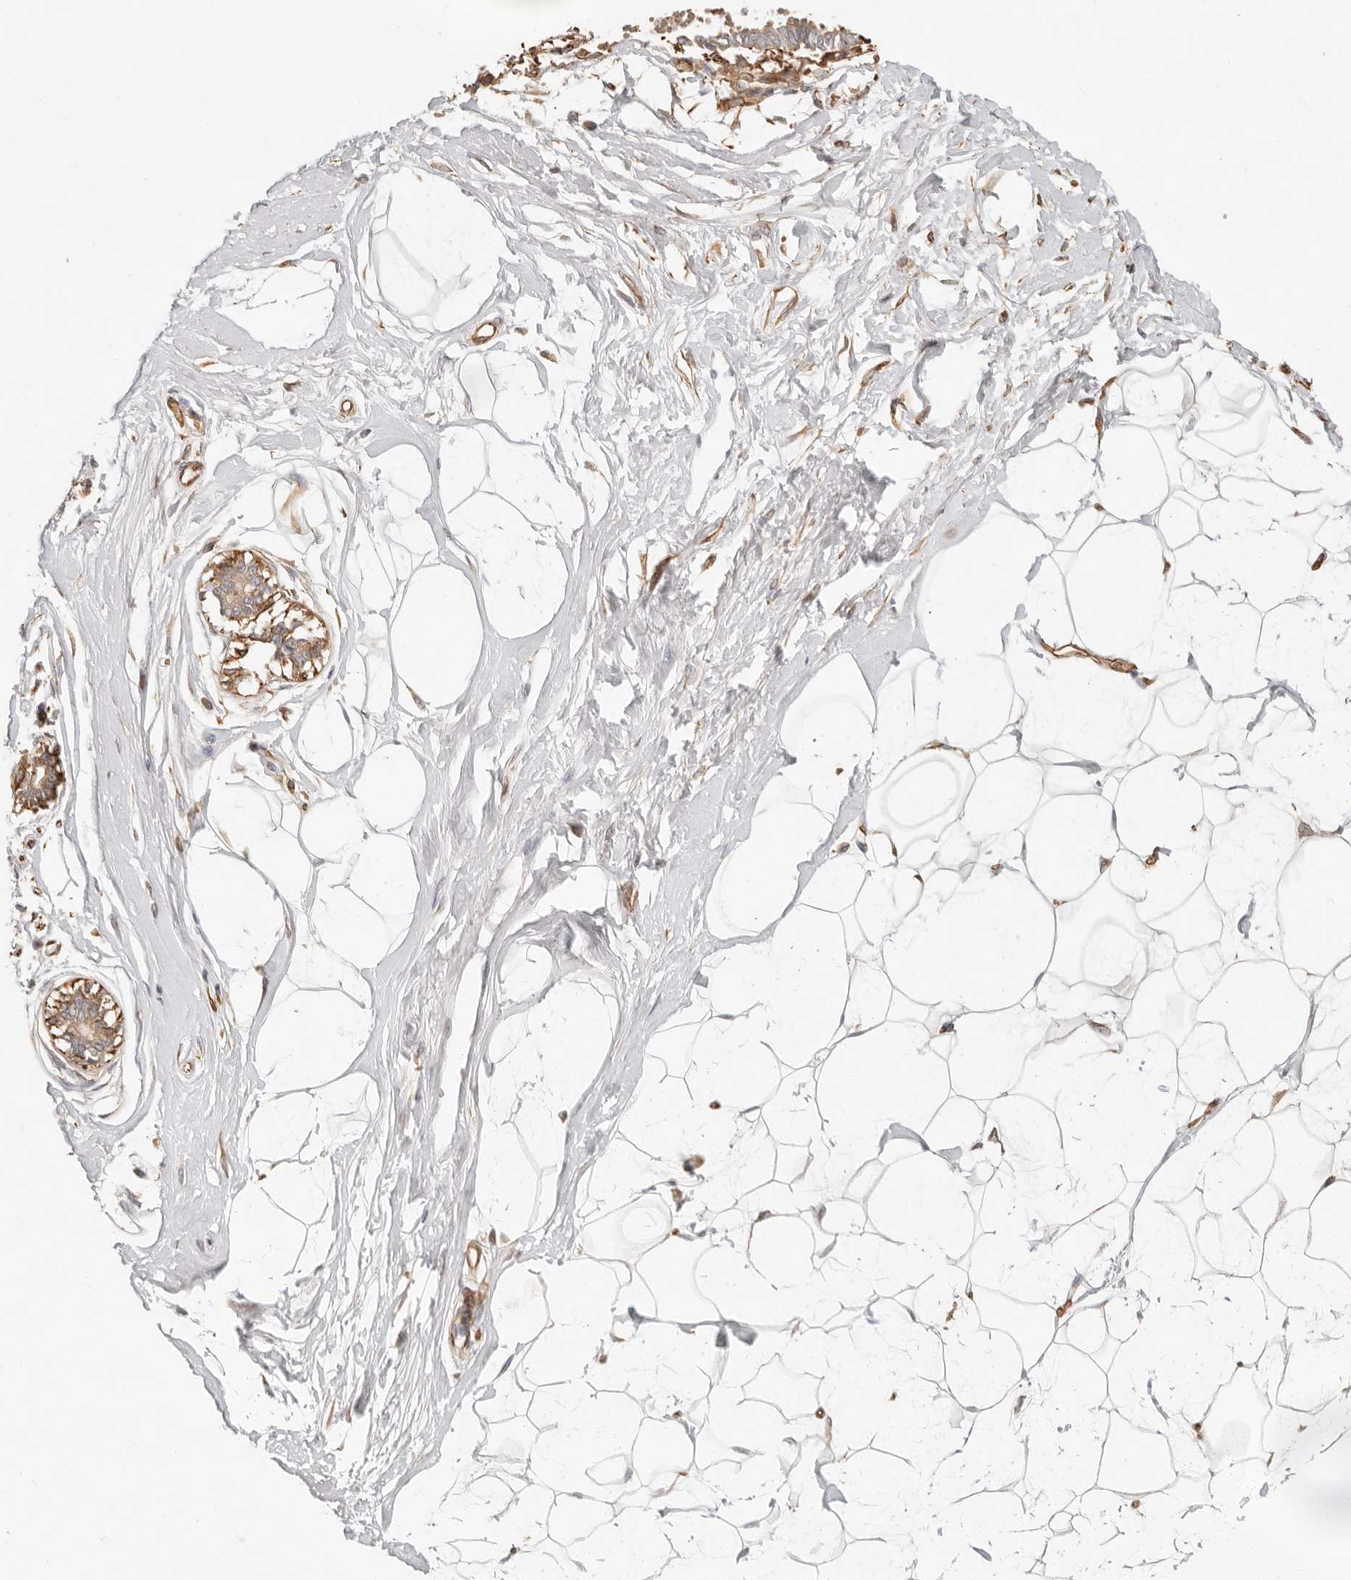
{"staining": {"intensity": "negative", "quantity": "none", "location": "none"}, "tissue": "breast", "cell_type": "Adipocytes", "image_type": "normal", "snomed": [{"axis": "morphology", "description": "Normal tissue, NOS"}, {"axis": "topography", "description": "Breast"}], "caption": "High power microscopy micrograph of an IHC histopathology image of unremarkable breast, revealing no significant expression in adipocytes. (DAB (3,3'-diaminobenzidine) IHC visualized using brightfield microscopy, high magnification).", "gene": "SPRING1", "patient": {"sex": "female", "age": 45}}